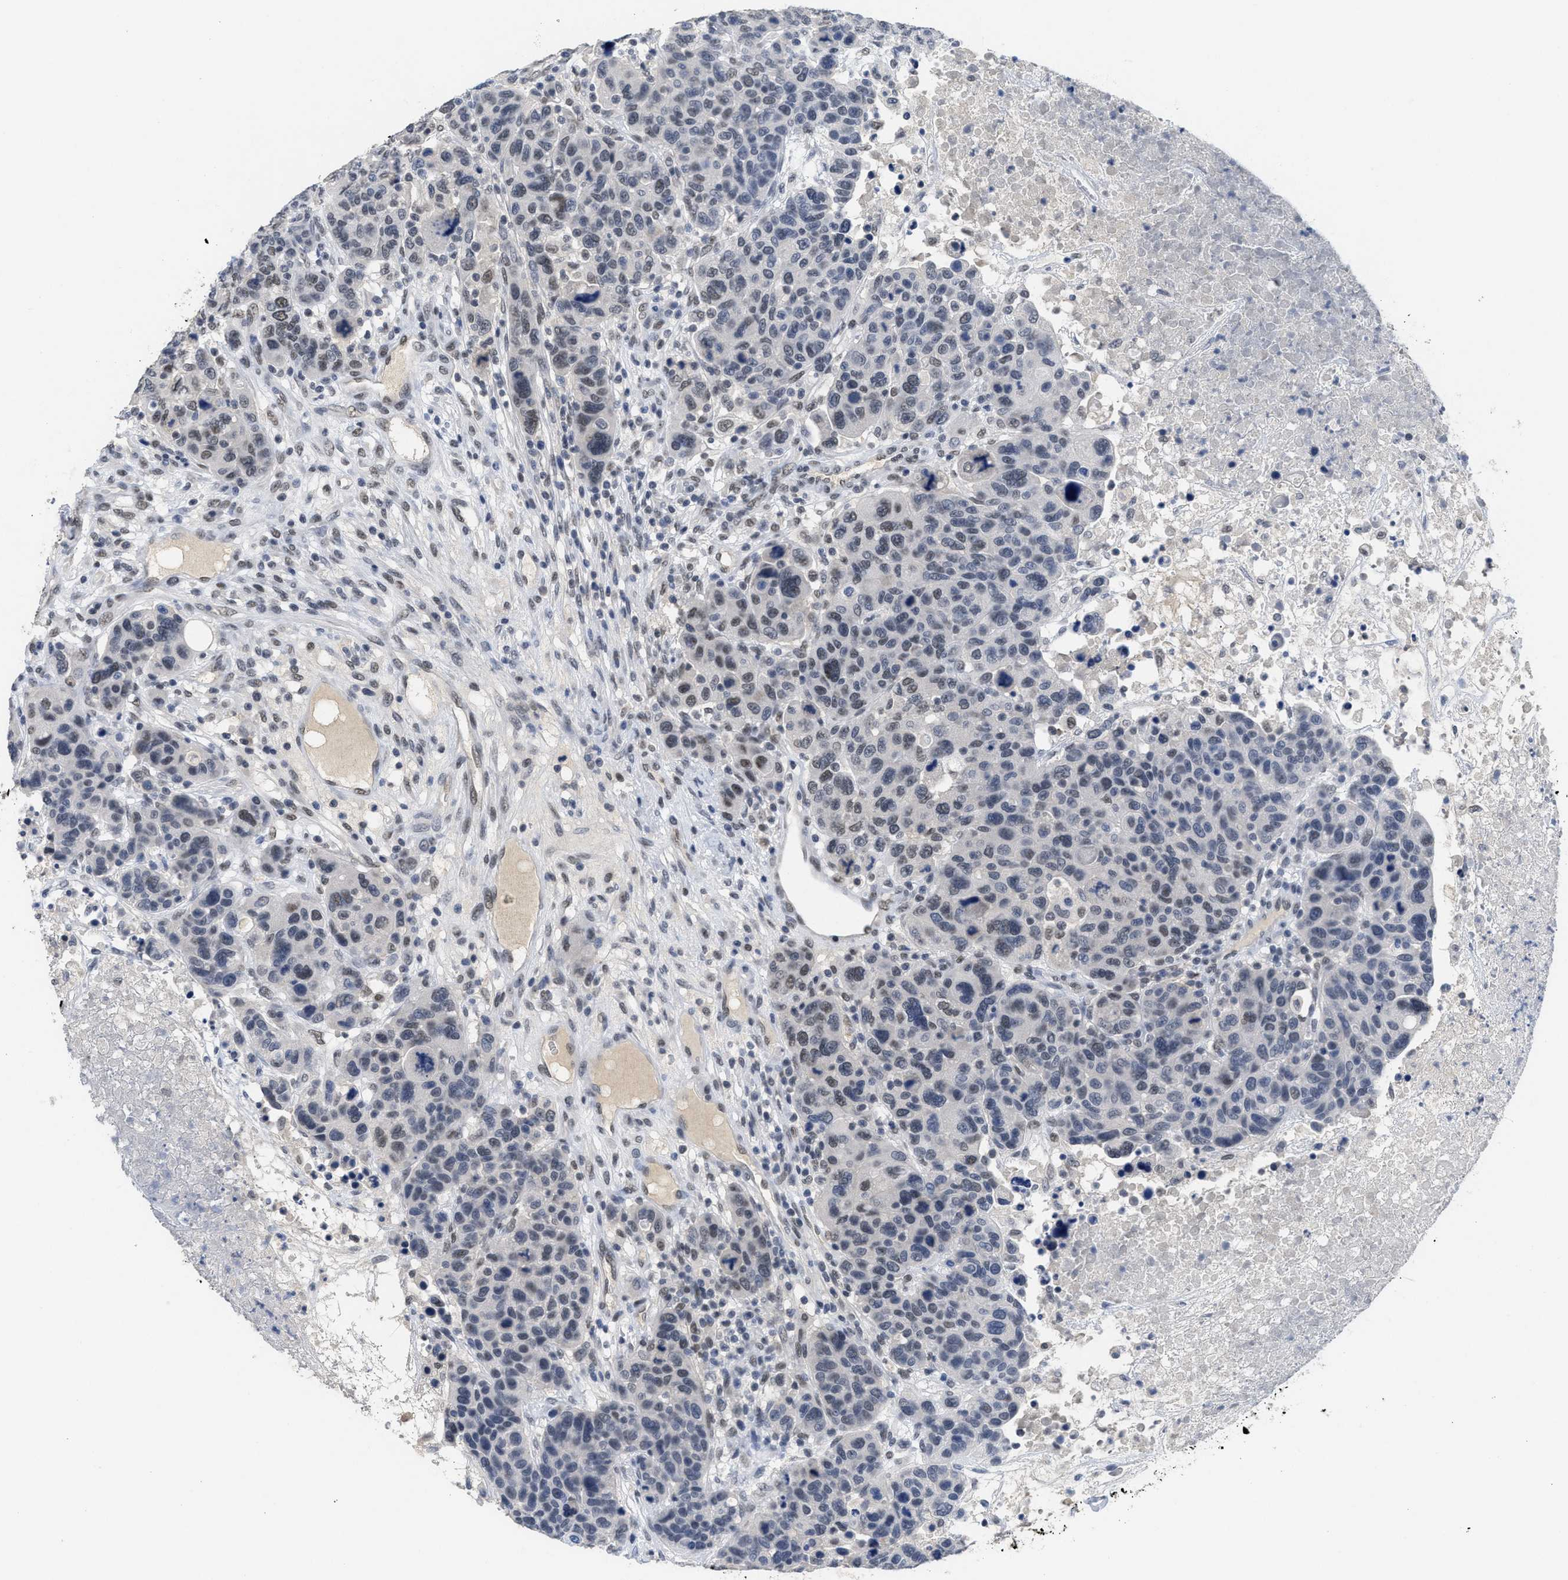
{"staining": {"intensity": "weak", "quantity": "25%-75%", "location": "nuclear"}, "tissue": "breast cancer", "cell_type": "Tumor cells", "image_type": "cancer", "snomed": [{"axis": "morphology", "description": "Duct carcinoma"}, {"axis": "topography", "description": "Breast"}], "caption": "High-magnification brightfield microscopy of breast cancer stained with DAB (brown) and counterstained with hematoxylin (blue). tumor cells exhibit weak nuclear expression is identified in about25%-75% of cells.", "gene": "GGNBP2", "patient": {"sex": "female", "age": 37}}